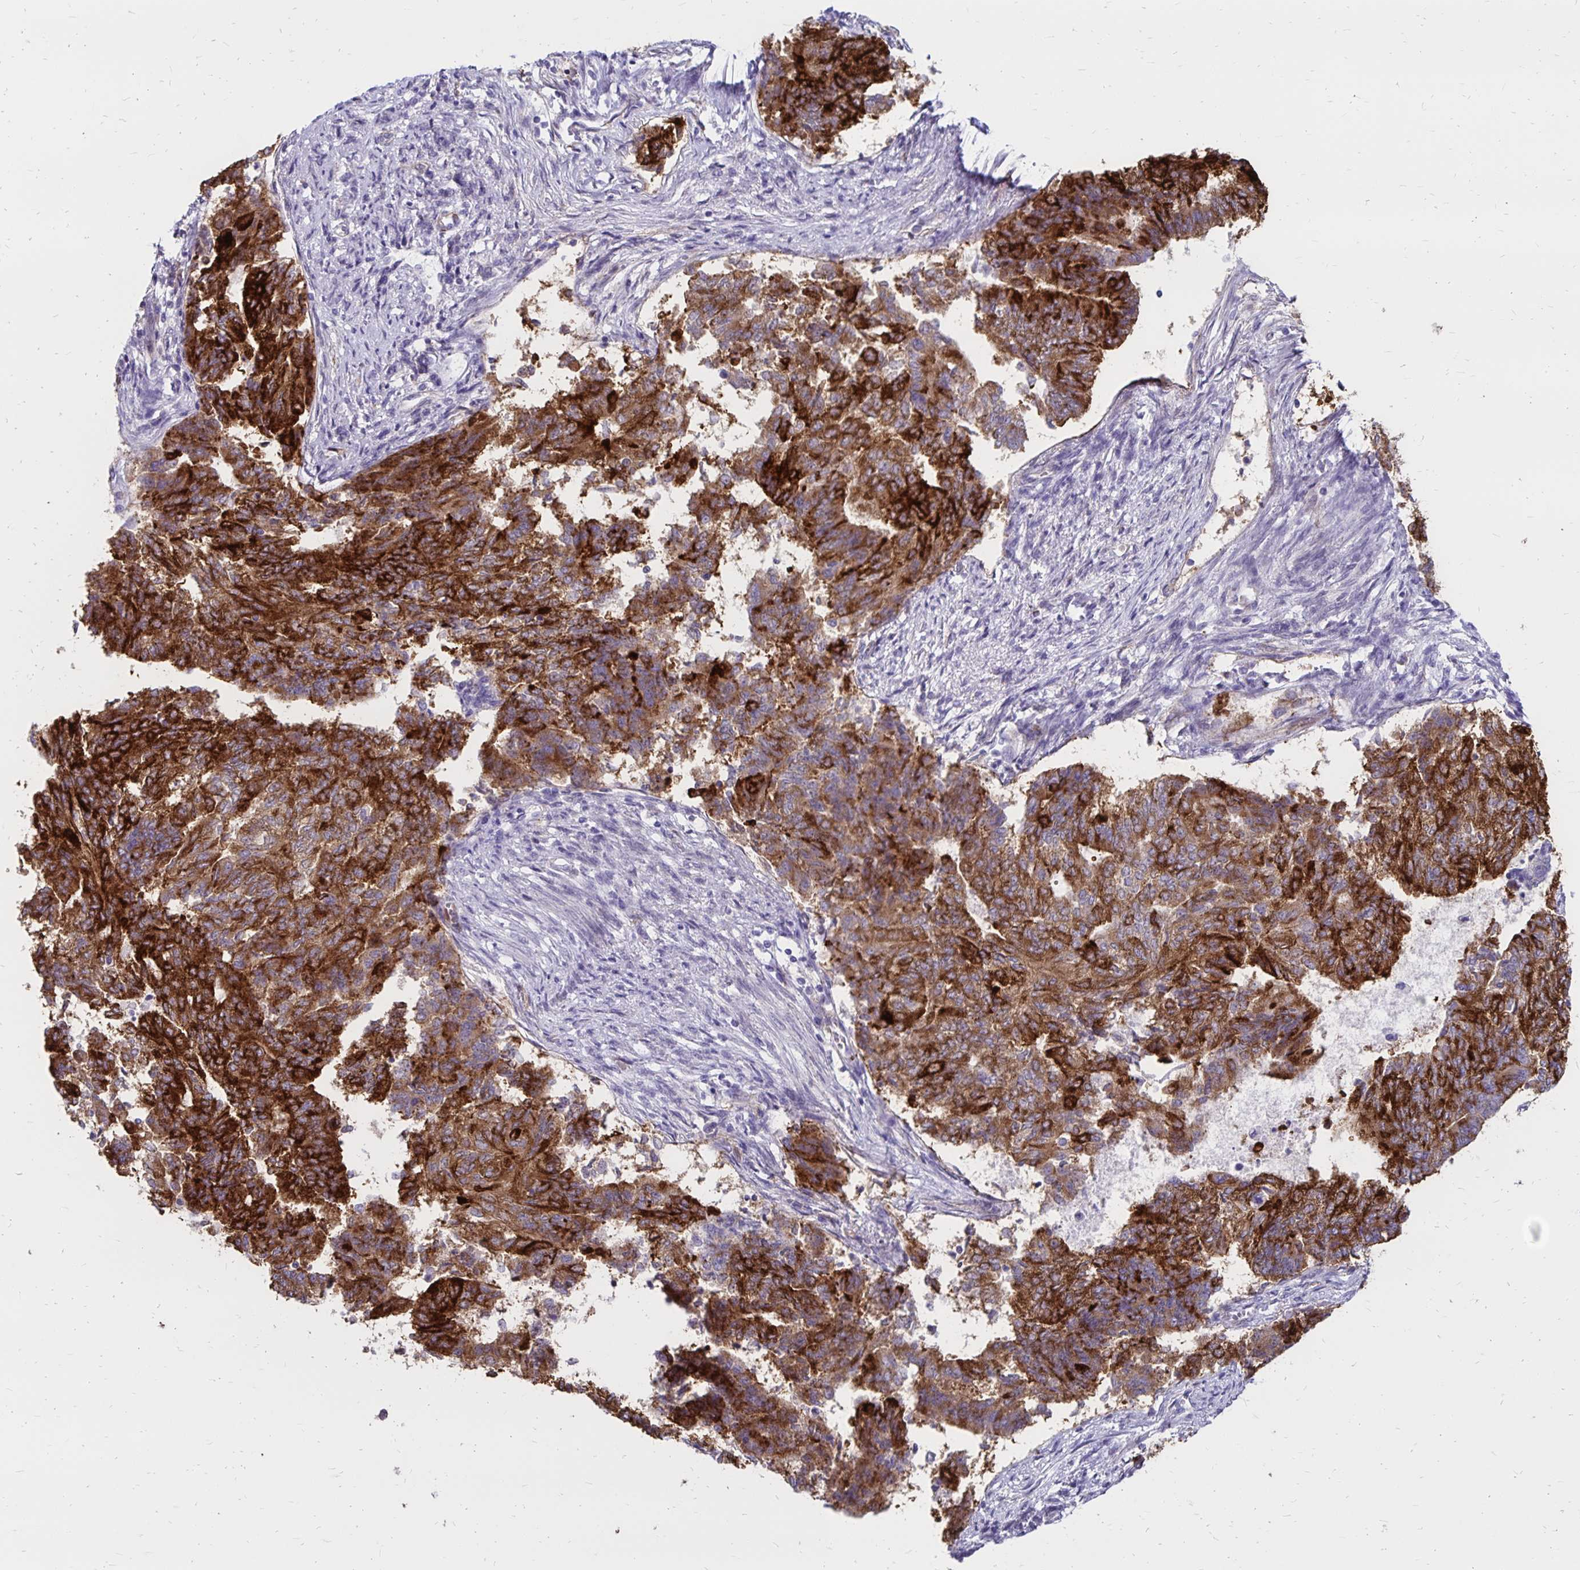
{"staining": {"intensity": "strong", "quantity": "25%-75%", "location": "cytoplasmic/membranous"}, "tissue": "endometrial cancer", "cell_type": "Tumor cells", "image_type": "cancer", "snomed": [{"axis": "morphology", "description": "Adenocarcinoma, NOS"}, {"axis": "topography", "description": "Endometrium"}], "caption": "This is an image of IHC staining of endometrial cancer, which shows strong expression in the cytoplasmic/membranous of tumor cells.", "gene": "TNS3", "patient": {"sex": "female", "age": 65}}